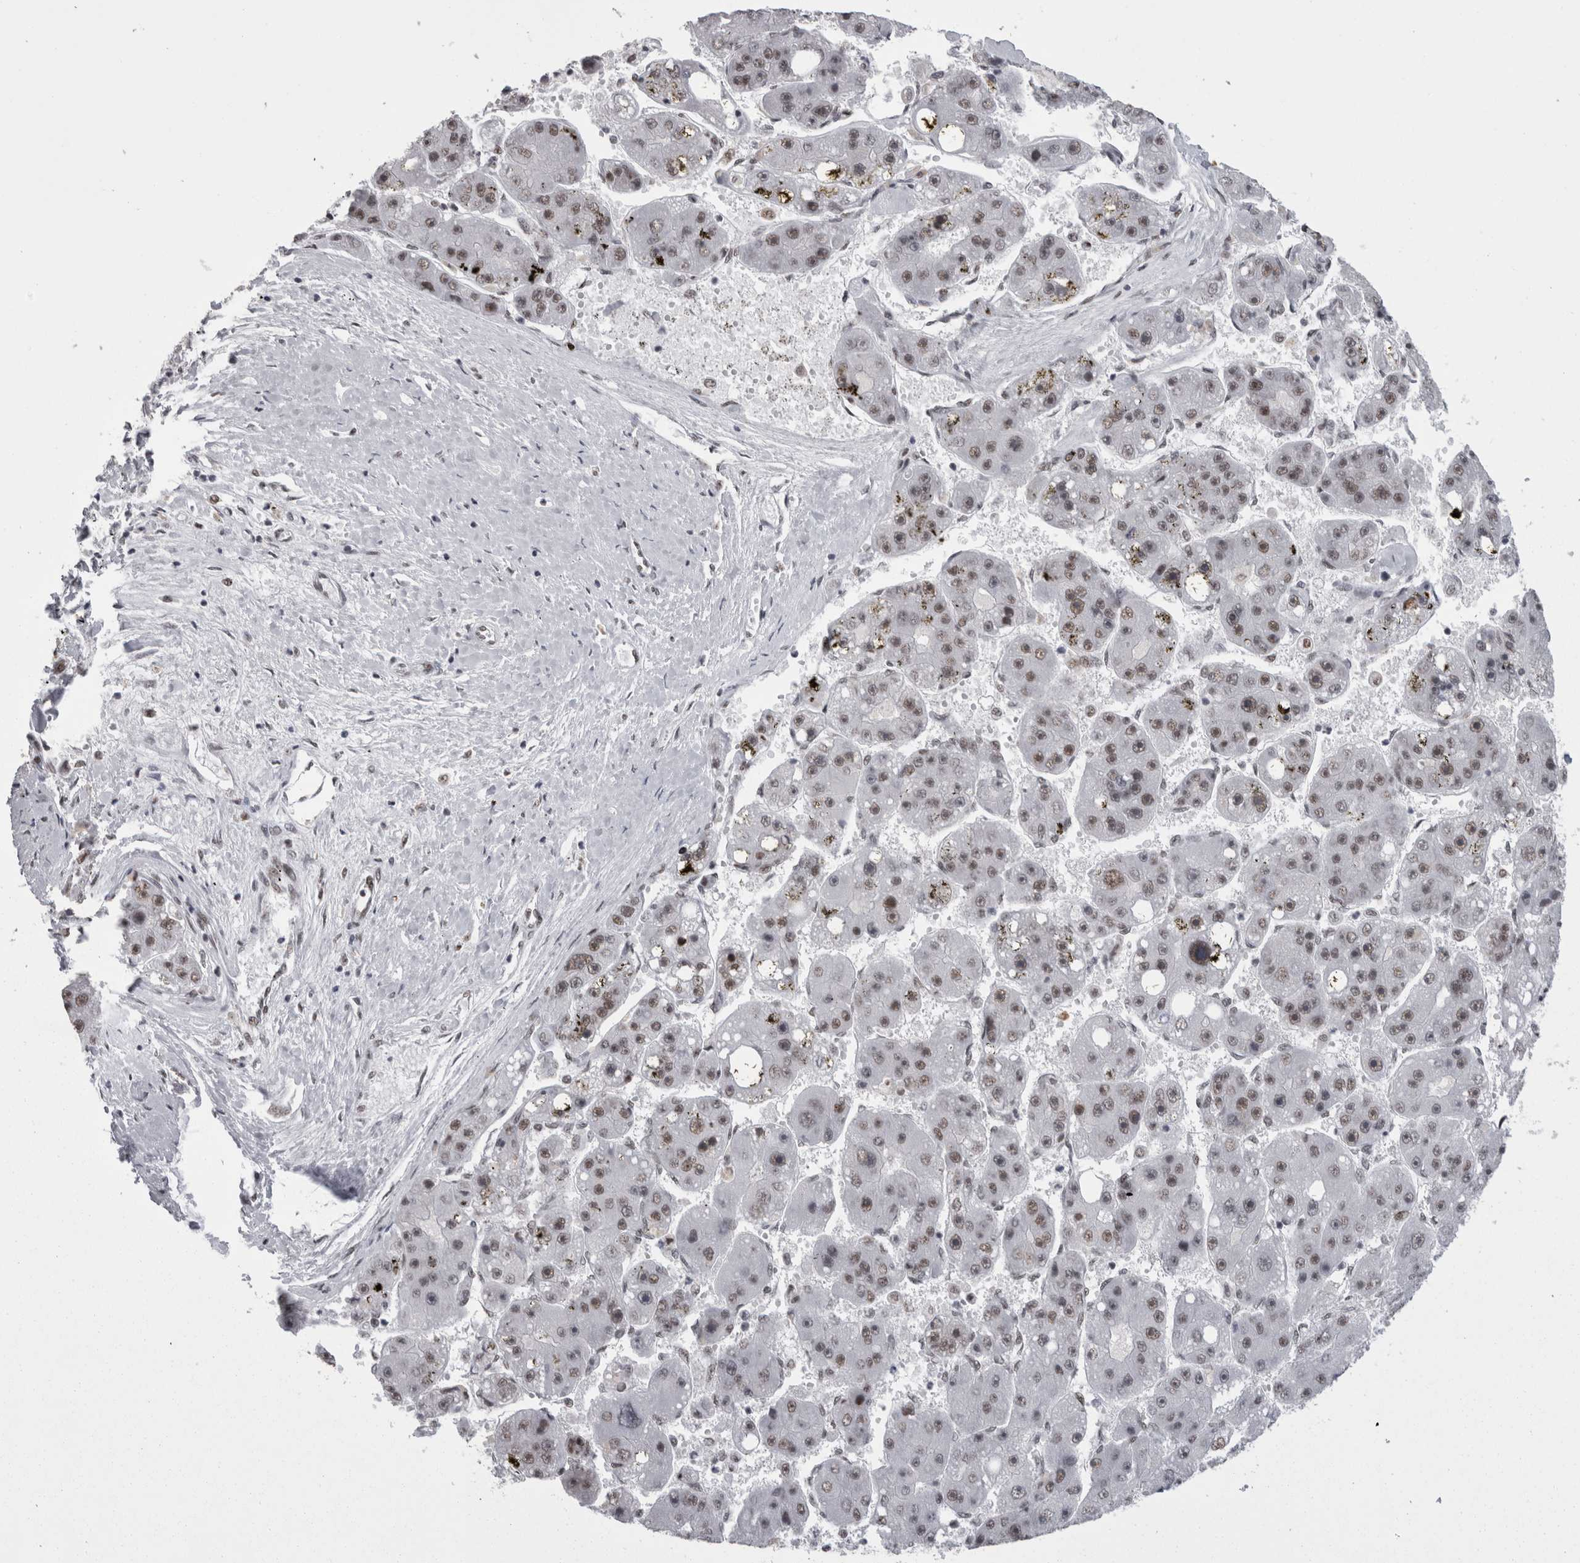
{"staining": {"intensity": "weak", "quantity": ">75%", "location": "nuclear"}, "tissue": "liver cancer", "cell_type": "Tumor cells", "image_type": "cancer", "snomed": [{"axis": "morphology", "description": "Carcinoma, Hepatocellular, NOS"}, {"axis": "topography", "description": "Liver"}], "caption": "This micrograph shows immunohistochemistry (IHC) staining of liver cancer (hepatocellular carcinoma), with low weak nuclear positivity in approximately >75% of tumor cells.", "gene": "SNRNP40", "patient": {"sex": "female", "age": 61}}